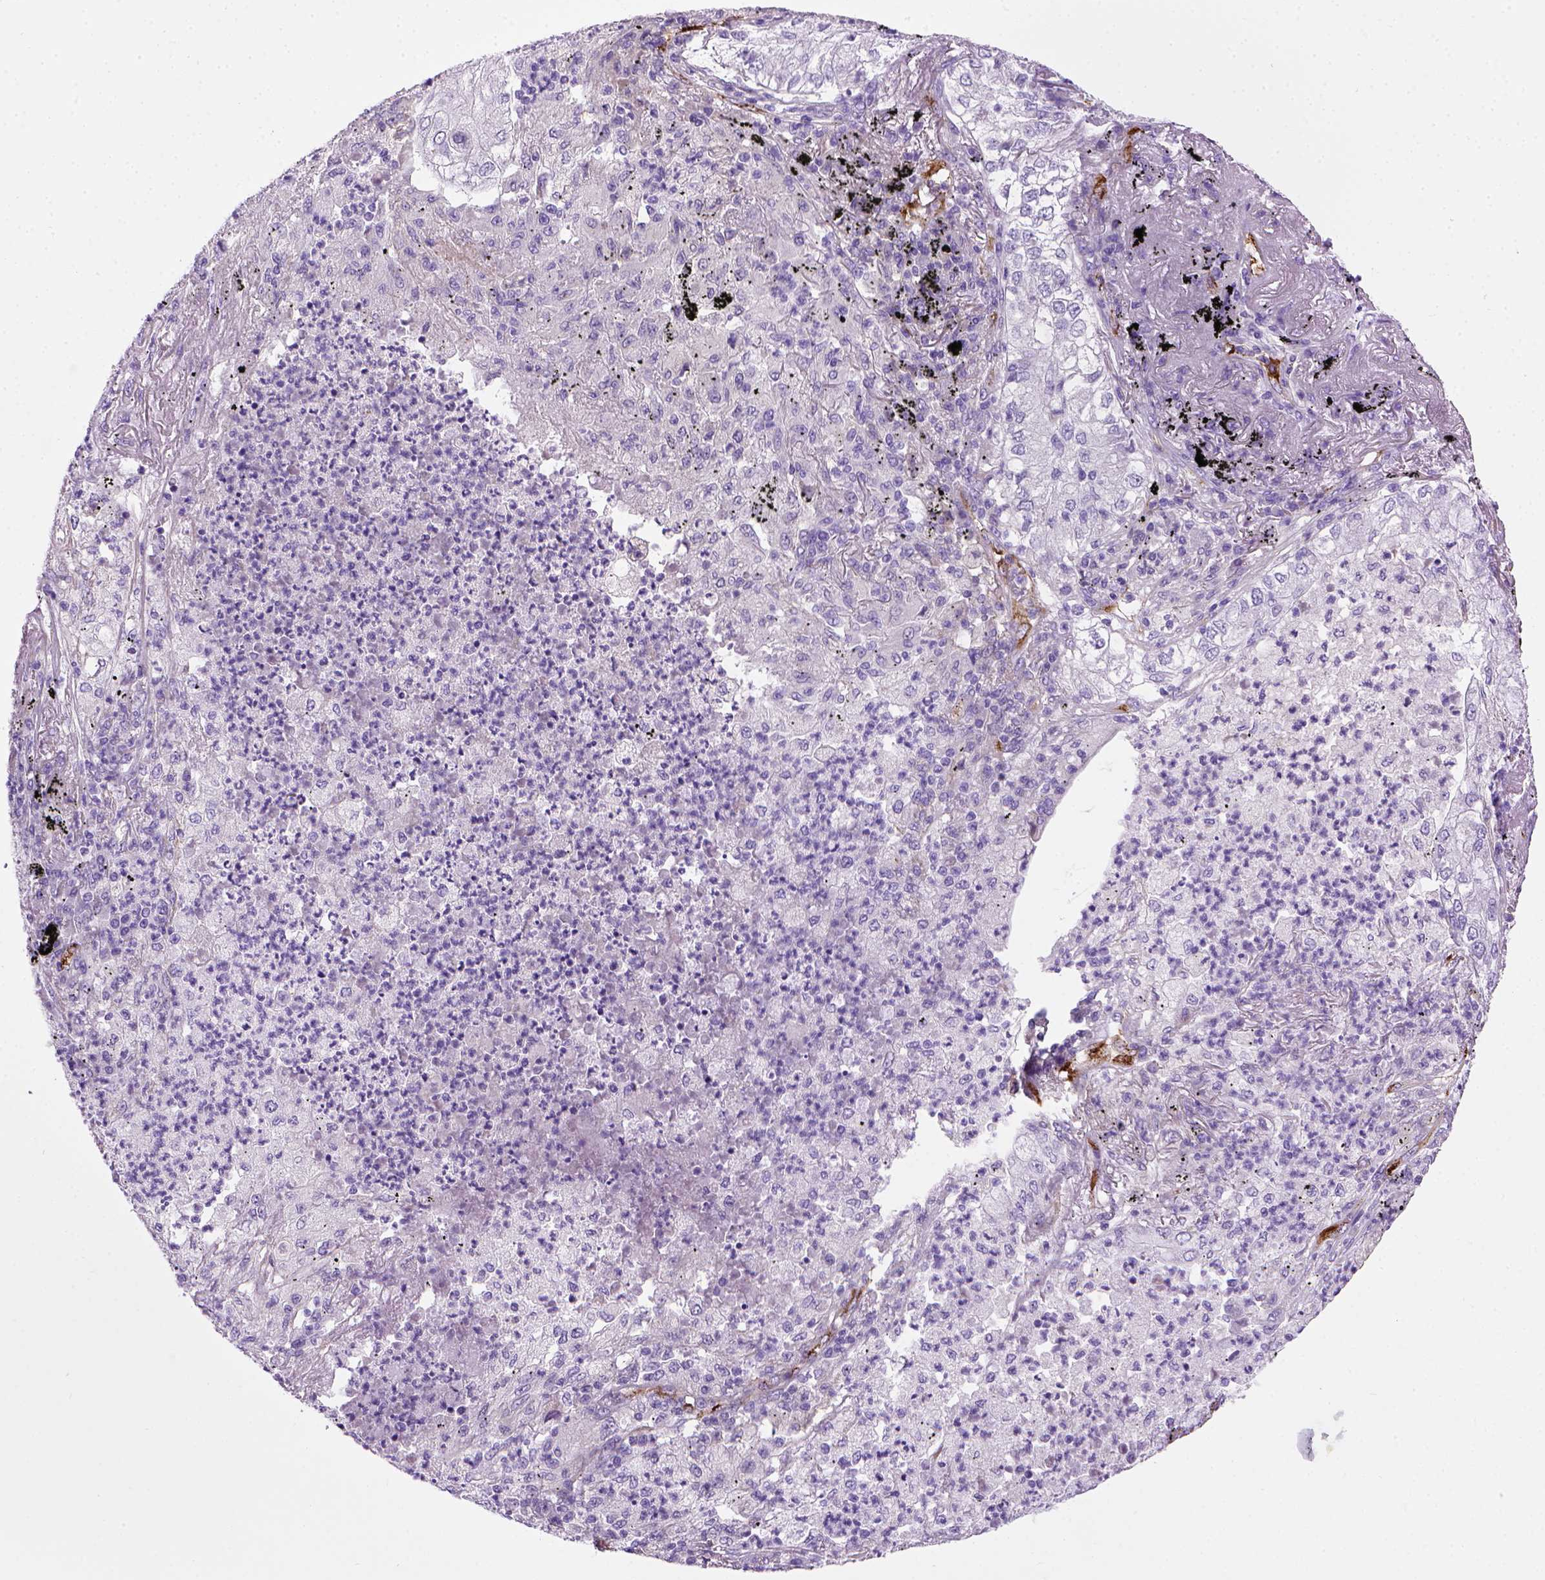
{"staining": {"intensity": "negative", "quantity": "none", "location": "none"}, "tissue": "lung cancer", "cell_type": "Tumor cells", "image_type": "cancer", "snomed": [{"axis": "morphology", "description": "Adenocarcinoma, NOS"}, {"axis": "topography", "description": "Lung"}], "caption": "DAB (3,3'-diaminobenzidine) immunohistochemical staining of human lung cancer exhibits no significant expression in tumor cells.", "gene": "VWF", "patient": {"sex": "female", "age": 73}}